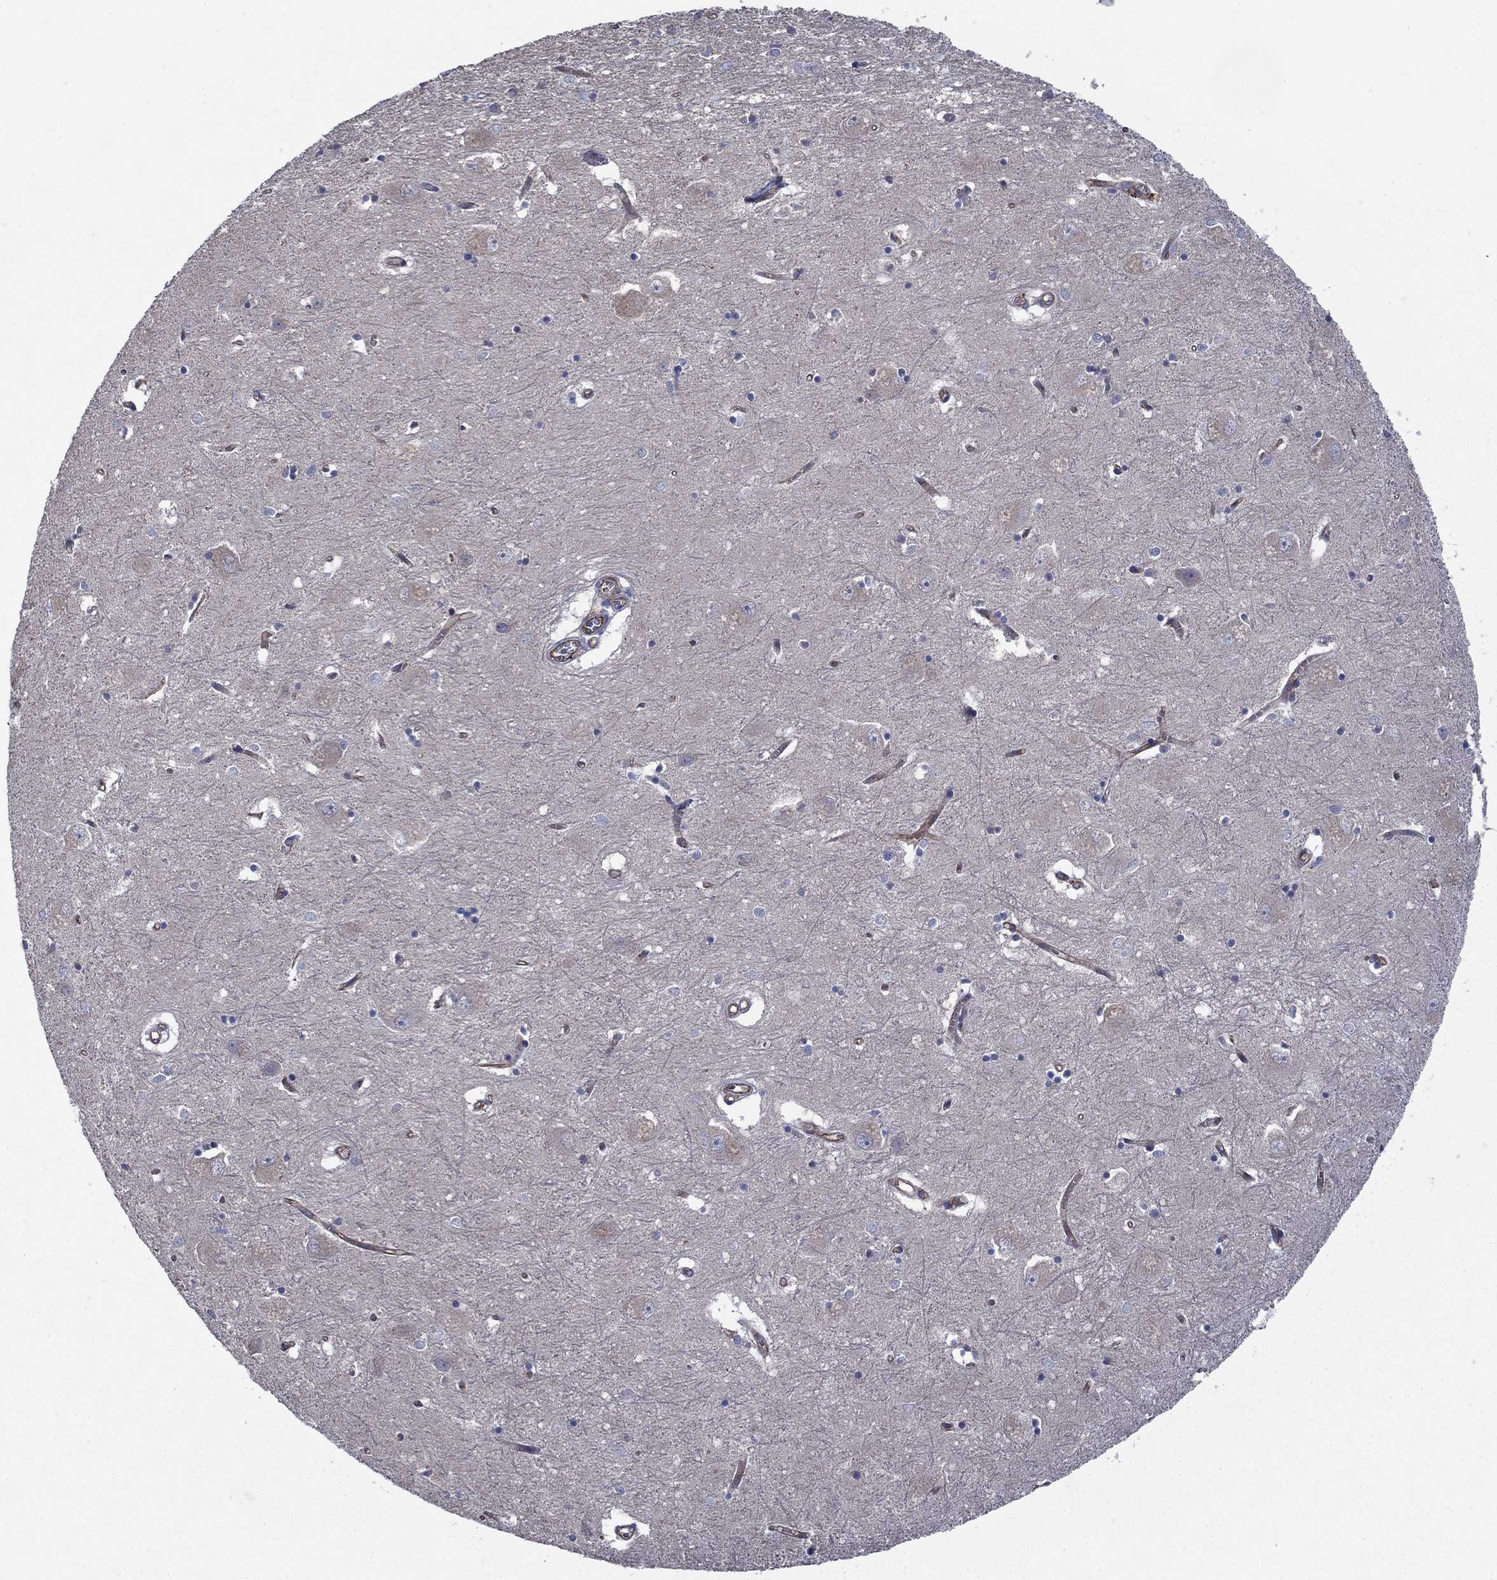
{"staining": {"intensity": "negative", "quantity": "none", "location": "none"}, "tissue": "caudate", "cell_type": "Glial cells", "image_type": "normal", "snomed": [{"axis": "morphology", "description": "Normal tissue, NOS"}, {"axis": "topography", "description": "Lateral ventricle wall"}], "caption": "Glial cells show no significant protein positivity in normal caudate. (Stains: DAB immunohistochemistry (IHC) with hematoxylin counter stain, Microscopy: brightfield microscopy at high magnification).", "gene": "SLC7A1", "patient": {"sex": "male", "age": 54}}